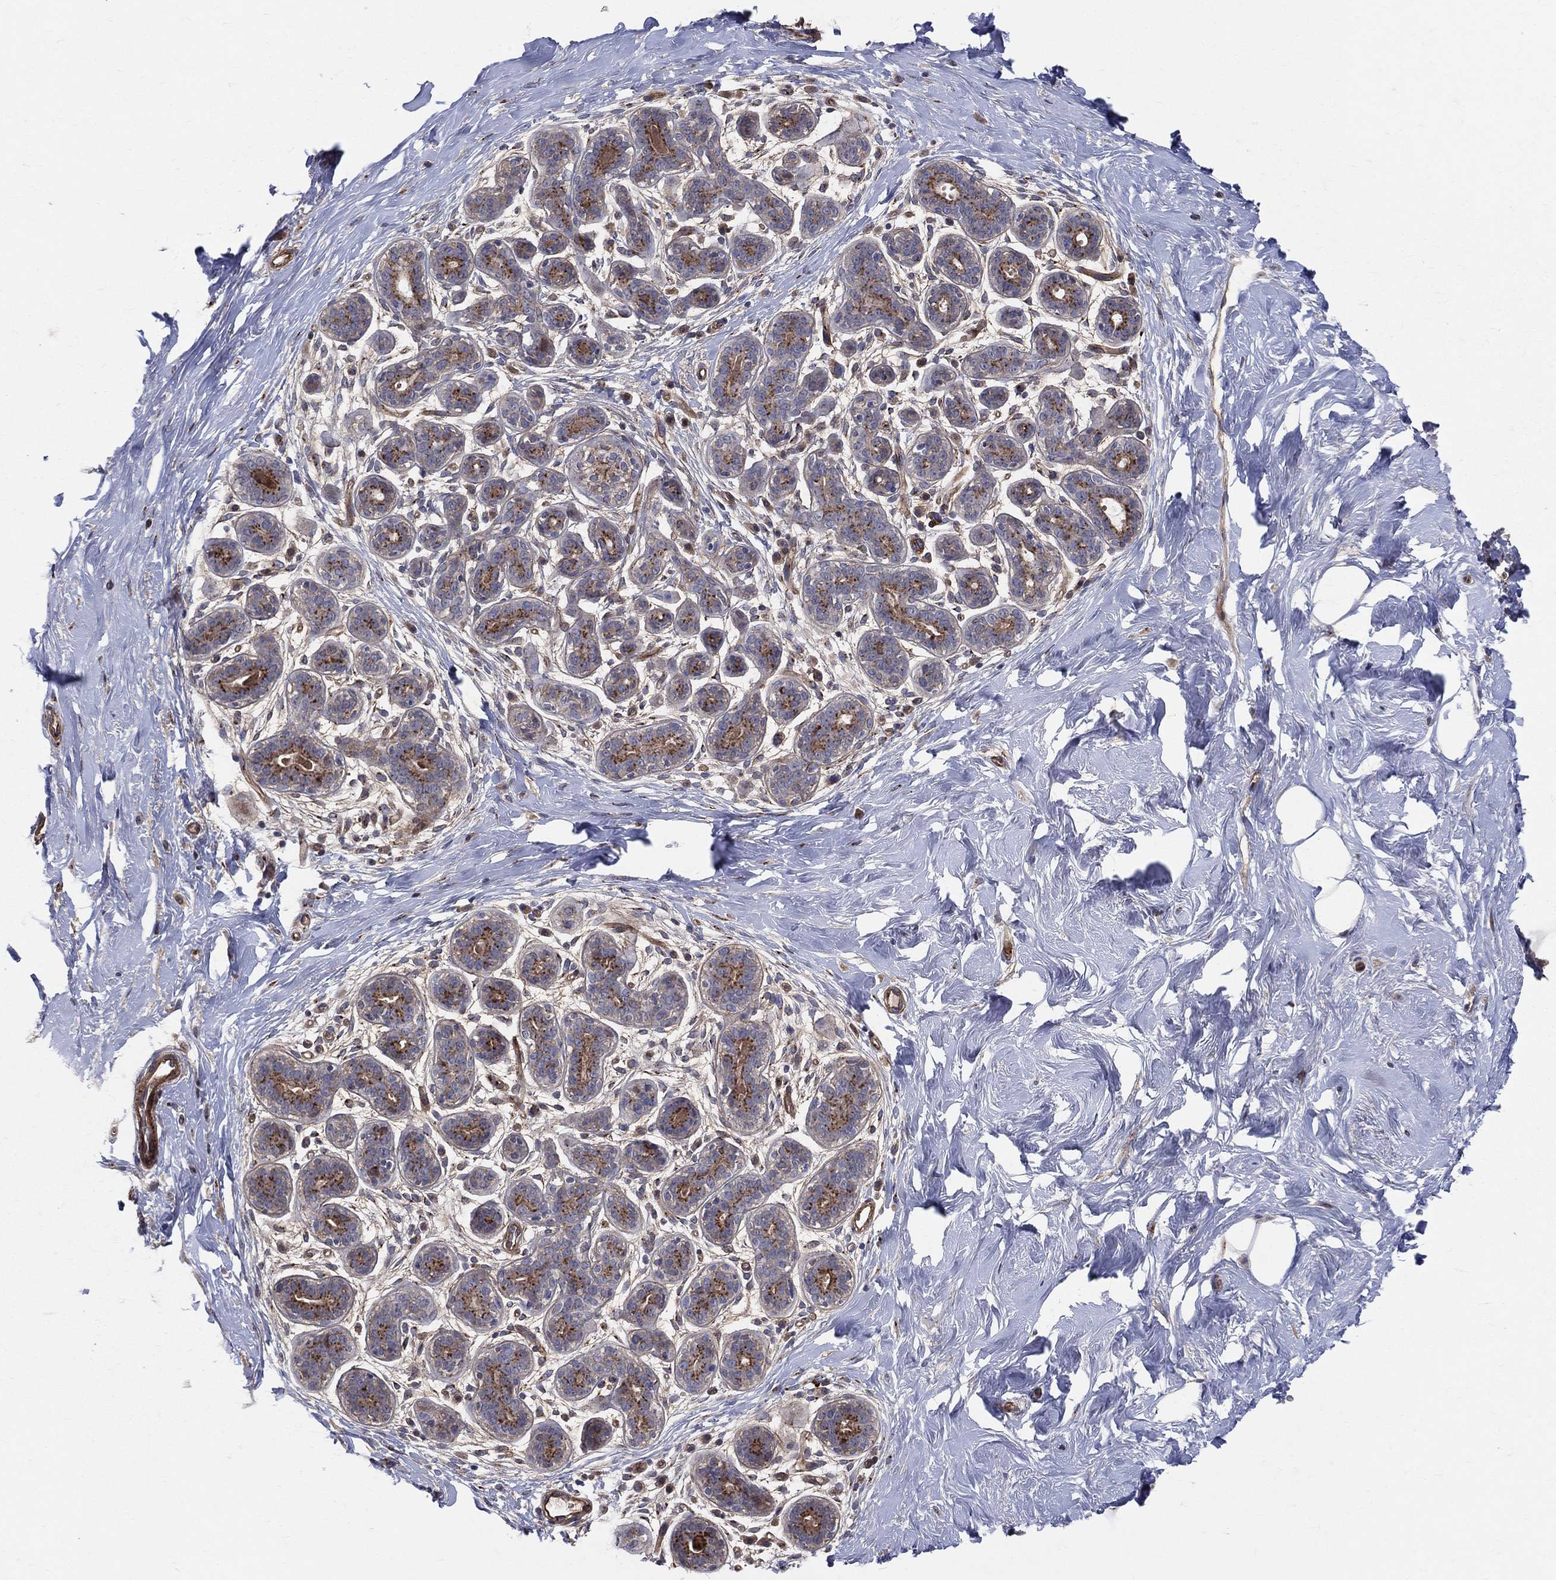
{"staining": {"intensity": "moderate", "quantity": "25%-75%", "location": "cytoplasmic/membranous"}, "tissue": "breast", "cell_type": "Glandular cells", "image_type": "normal", "snomed": [{"axis": "morphology", "description": "Normal tissue, NOS"}, {"axis": "topography", "description": "Breast"}], "caption": "Approximately 25%-75% of glandular cells in benign breast demonstrate moderate cytoplasmic/membranous protein positivity as visualized by brown immunohistochemical staining.", "gene": "ENTPD1", "patient": {"sex": "female", "age": 43}}